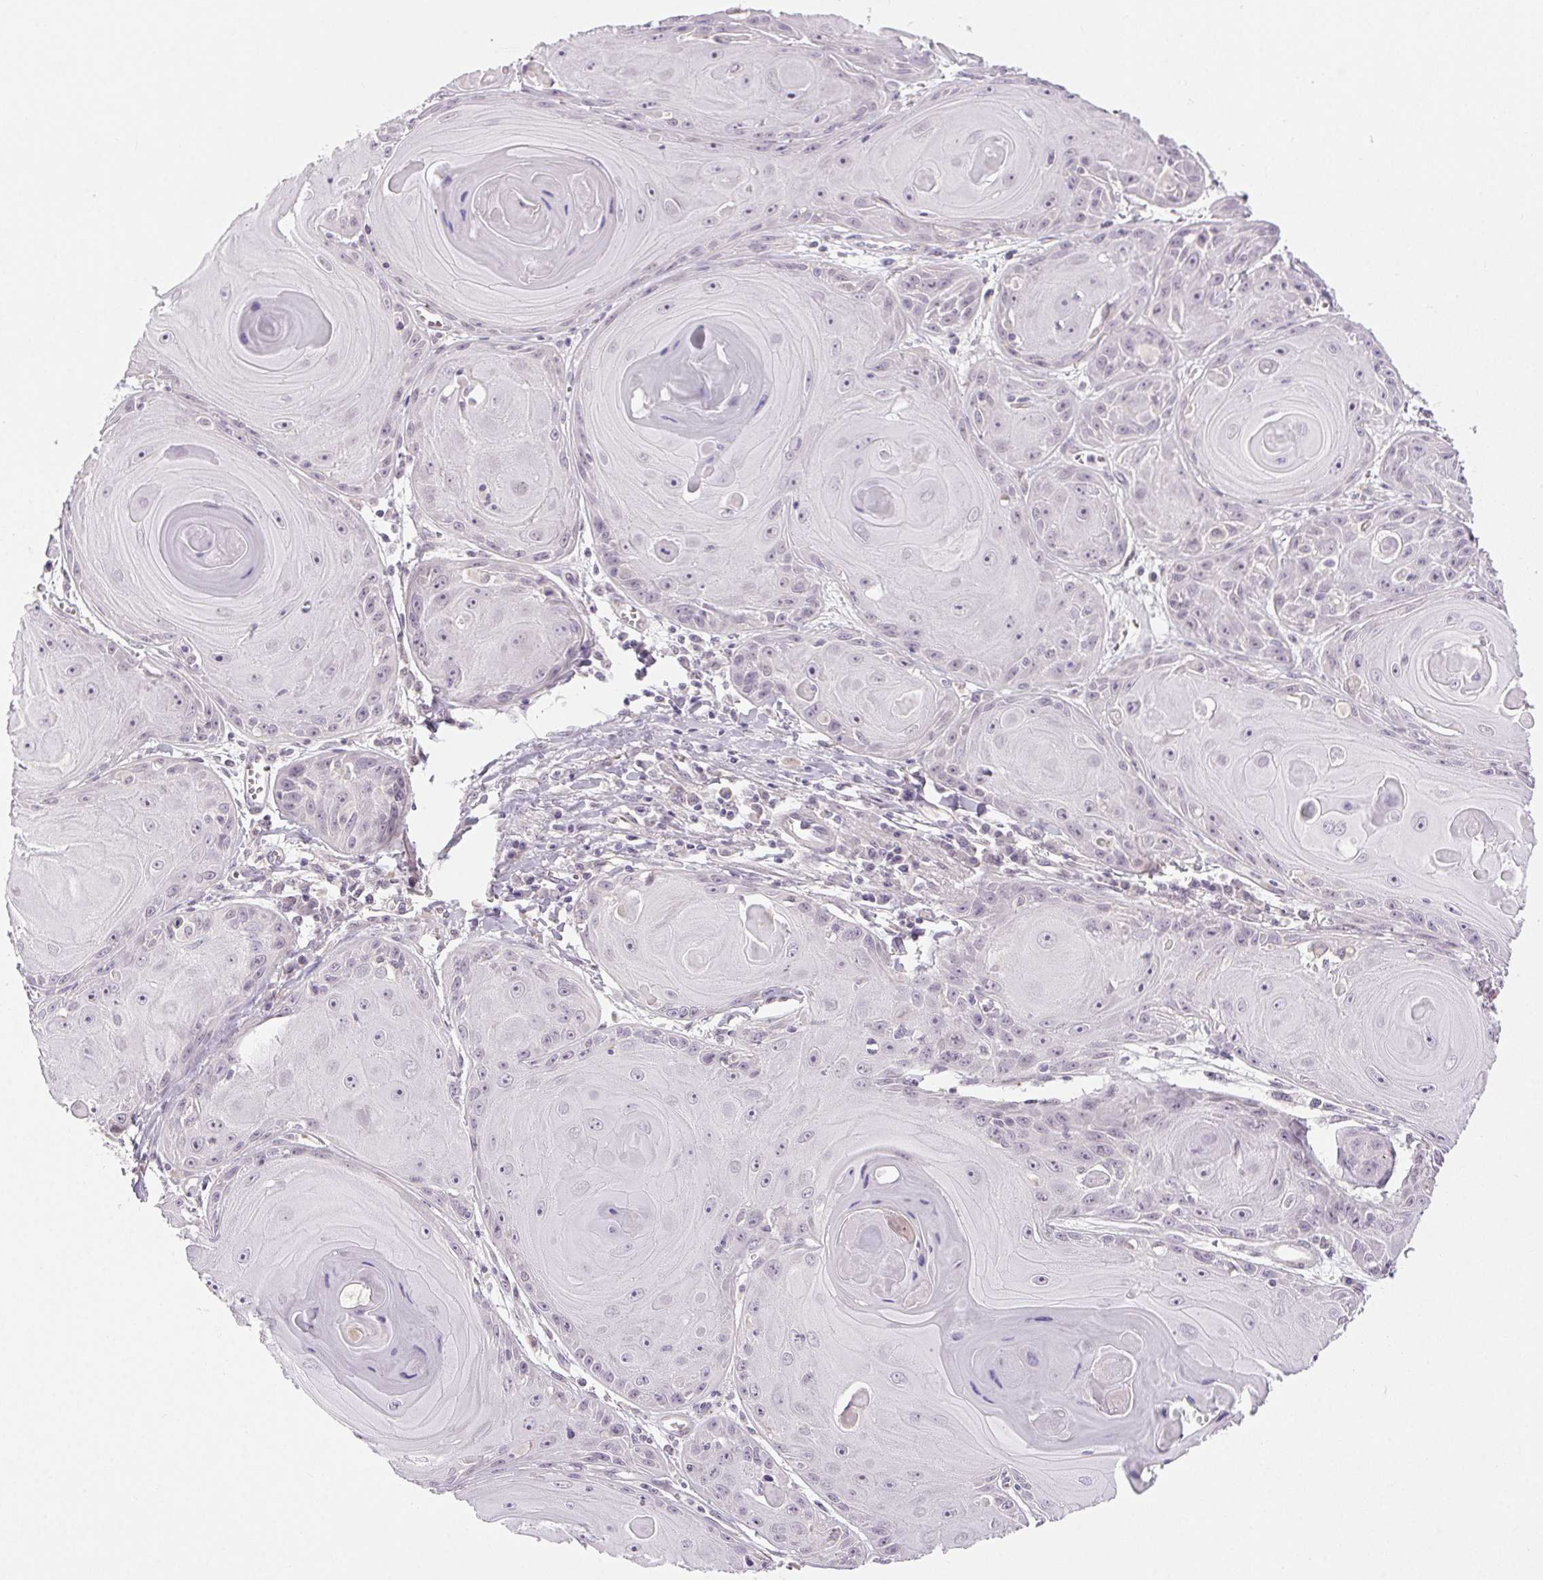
{"staining": {"intensity": "negative", "quantity": "none", "location": "none"}, "tissue": "skin cancer", "cell_type": "Tumor cells", "image_type": "cancer", "snomed": [{"axis": "morphology", "description": "Squamous cell carcinoma, NOS"}, {"axis": "topography", "description": "Skin"}, {"axis": "topography", "description": "Vulva"}], "caption": "Photomicrograph shows no protein staining in tumor cells of skin cancer tissue.", "gene": "FAM168A", "patient": {"sex": "female", "age": 85}}